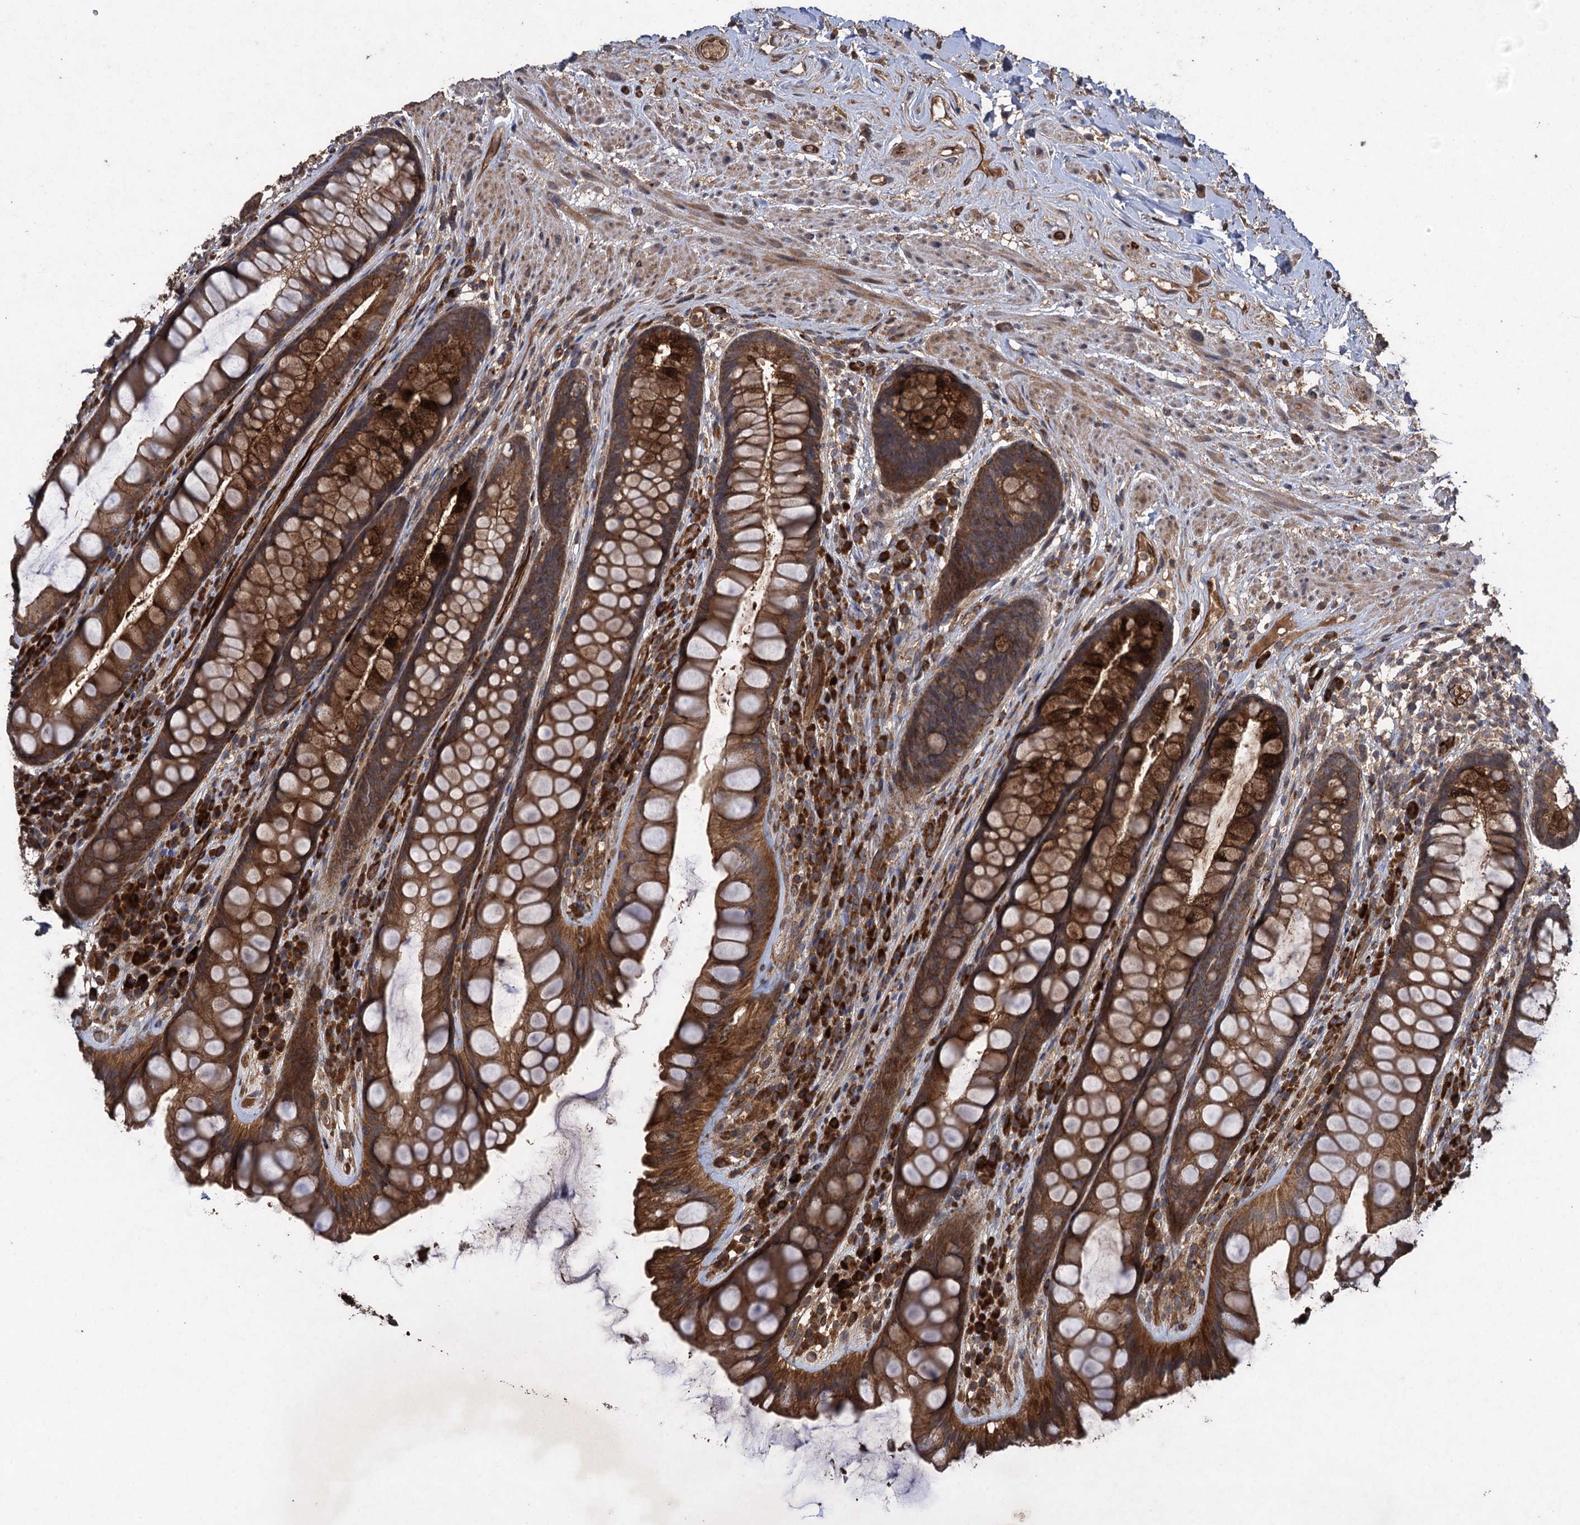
{"staining": {"intensity": "strong", "quantity": ">75%", "location": "cytoplasmic/membranous"}, "tissue": "rectum", "cell_type": "Glandular cells", "image_type": "normal", "snomed": [{"axis": "morphology", "description": "Normal tissue, NOS"}, {"axis": "topography", "description": "Rectum"}], "caption": "DAB immunohistochemical staining of unremarkable rectum demonstrates strong cytoplasmic/membranous protein positivity in approximately >75% of glandular cells. The protein is shown in brown color, while the nuclei are stained blue.", "gene": "TXNDC11", "patient": {"sex": "male", "age": 74}}